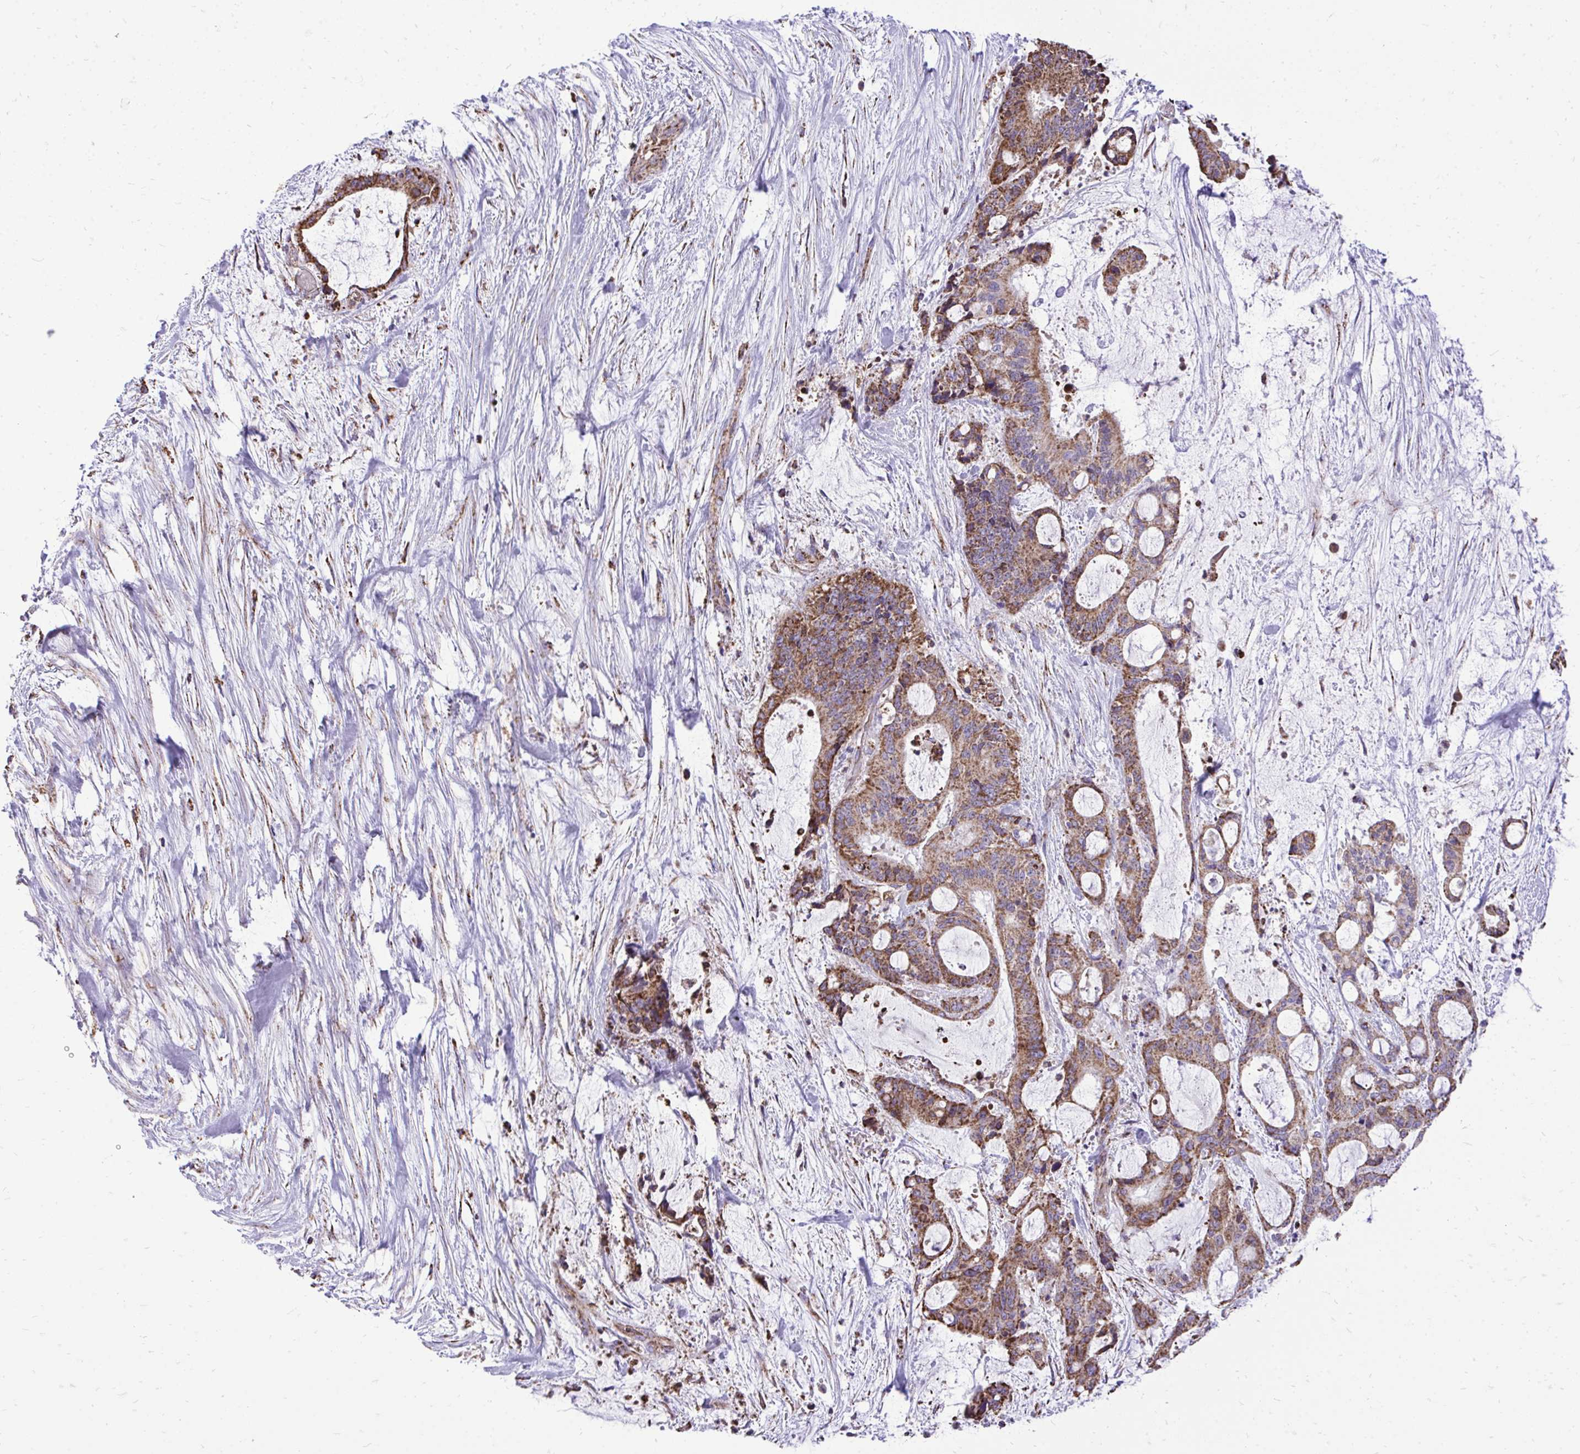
{"staining": {"intensity": "moderate", "quantity": ">75%", "location": "cytoplasmic/membranous"}, "tissue": "liver cancer", "cell_type": "Tumor cells", "image_type": "cancer", "snomed": [{"axis": "morphology", "description": "Normal tissue, NOS"}, {"axis": "morphology", "description": "Cholangiocarcinoma"}, {"axis": "topography", "description": "Liver"}, {"axis": "topography", "description": "Peripheral nerve tissue"}], "caption": "Protein staining shows moderate cytoplasmic/membranous expression in approximately >75% of tumor cells in cholangiocarcinoma (liver). (Stains: DAB (3,3'-diaminobenzidine) in brown, nuclei in blue, Microscopy: brightfield microscopy at high magnification).", "gene": "UBE2C", "patient": {"sex": "female", "age": 73}}